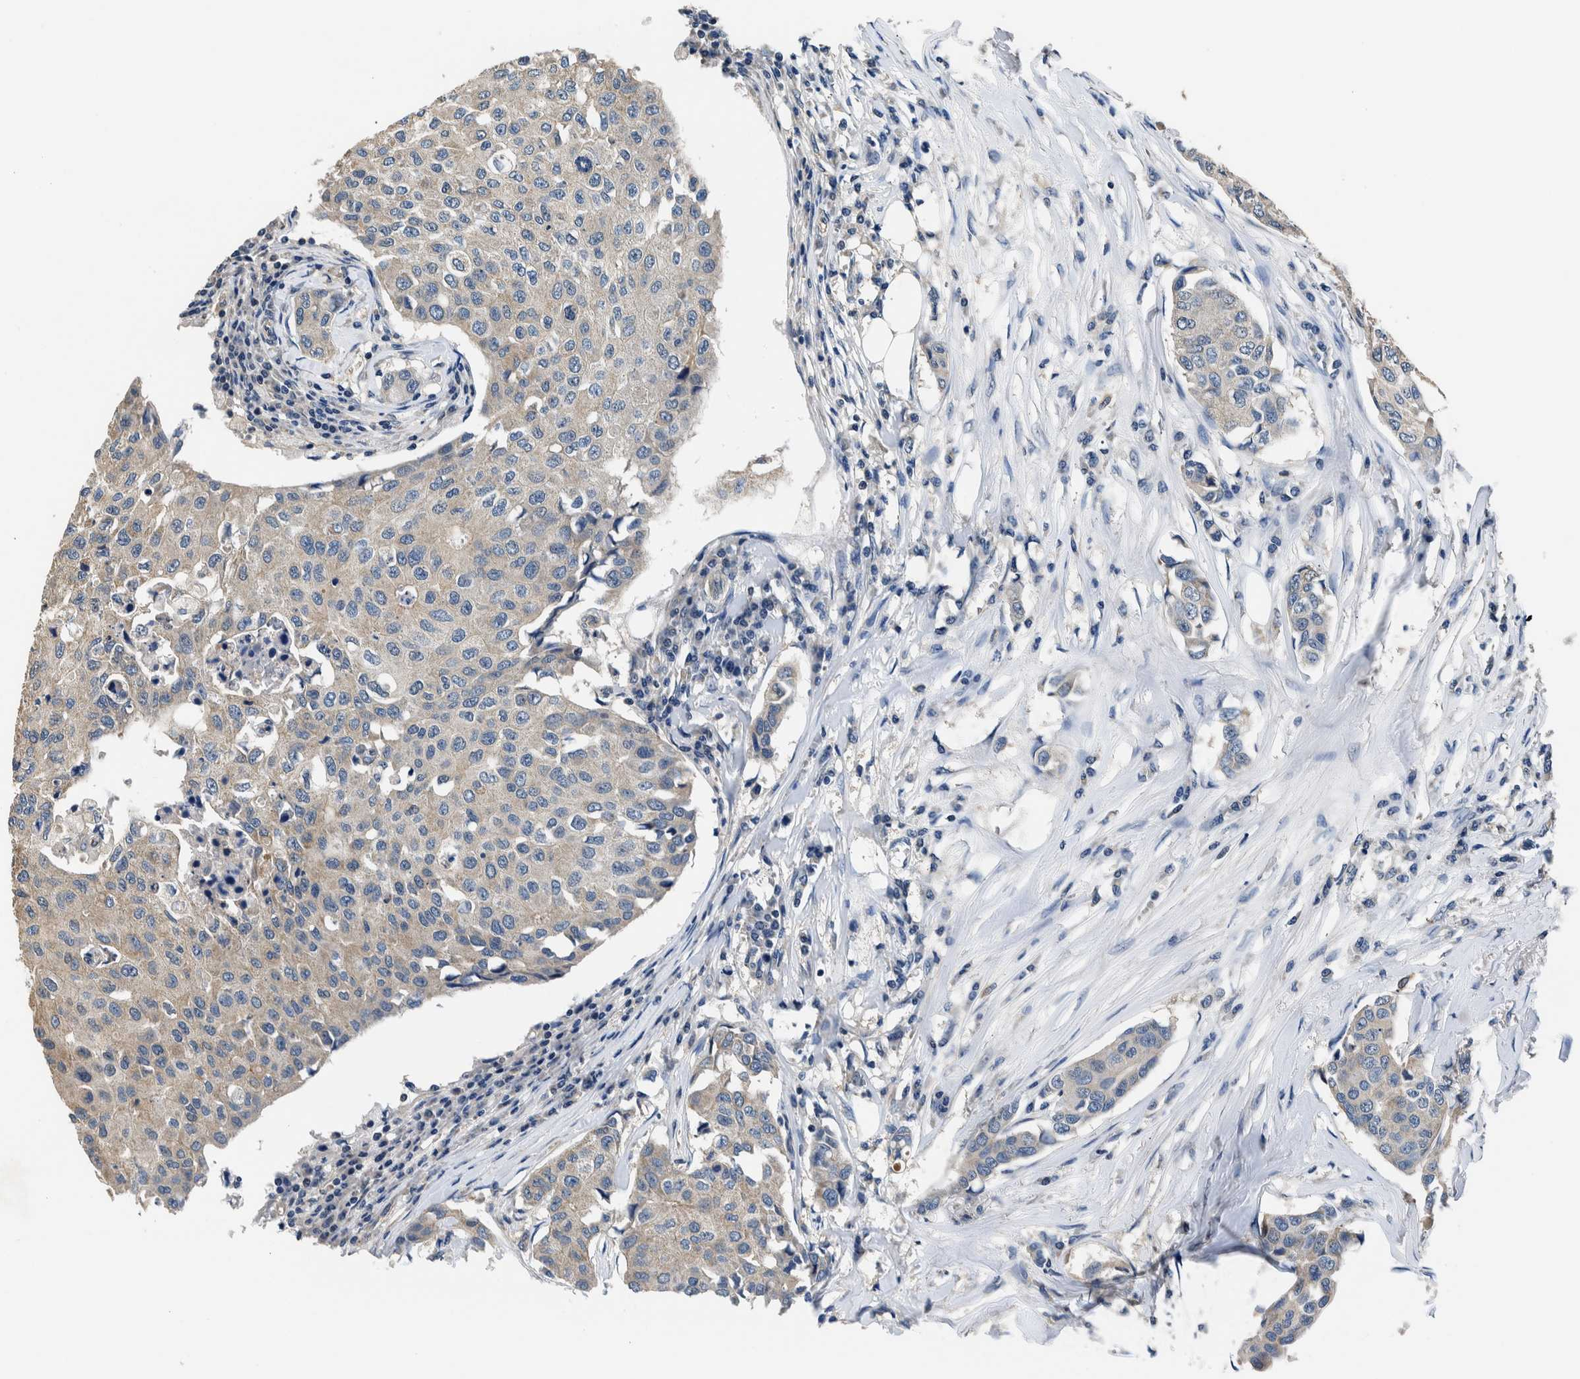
{"staining": {"intensity": "weak", "quantity": "25%-75%", "location": "cytoplasmic/membranous"}, "tissue": "breast cancer", "cell_type": "Tumor cells", "image_type": "cancer", "snomed": [{"axis": "morphology", "description": "Duct carcinoma"}, {"axis": "topography", "description": "Breast"}], "caption": "Breast cancer (intraductal carcinoma) stained with a protein marker displays weak staining in tumor cells.", "gene": "NIBAN2", "patient": {"sex": "female", "age": 80}}